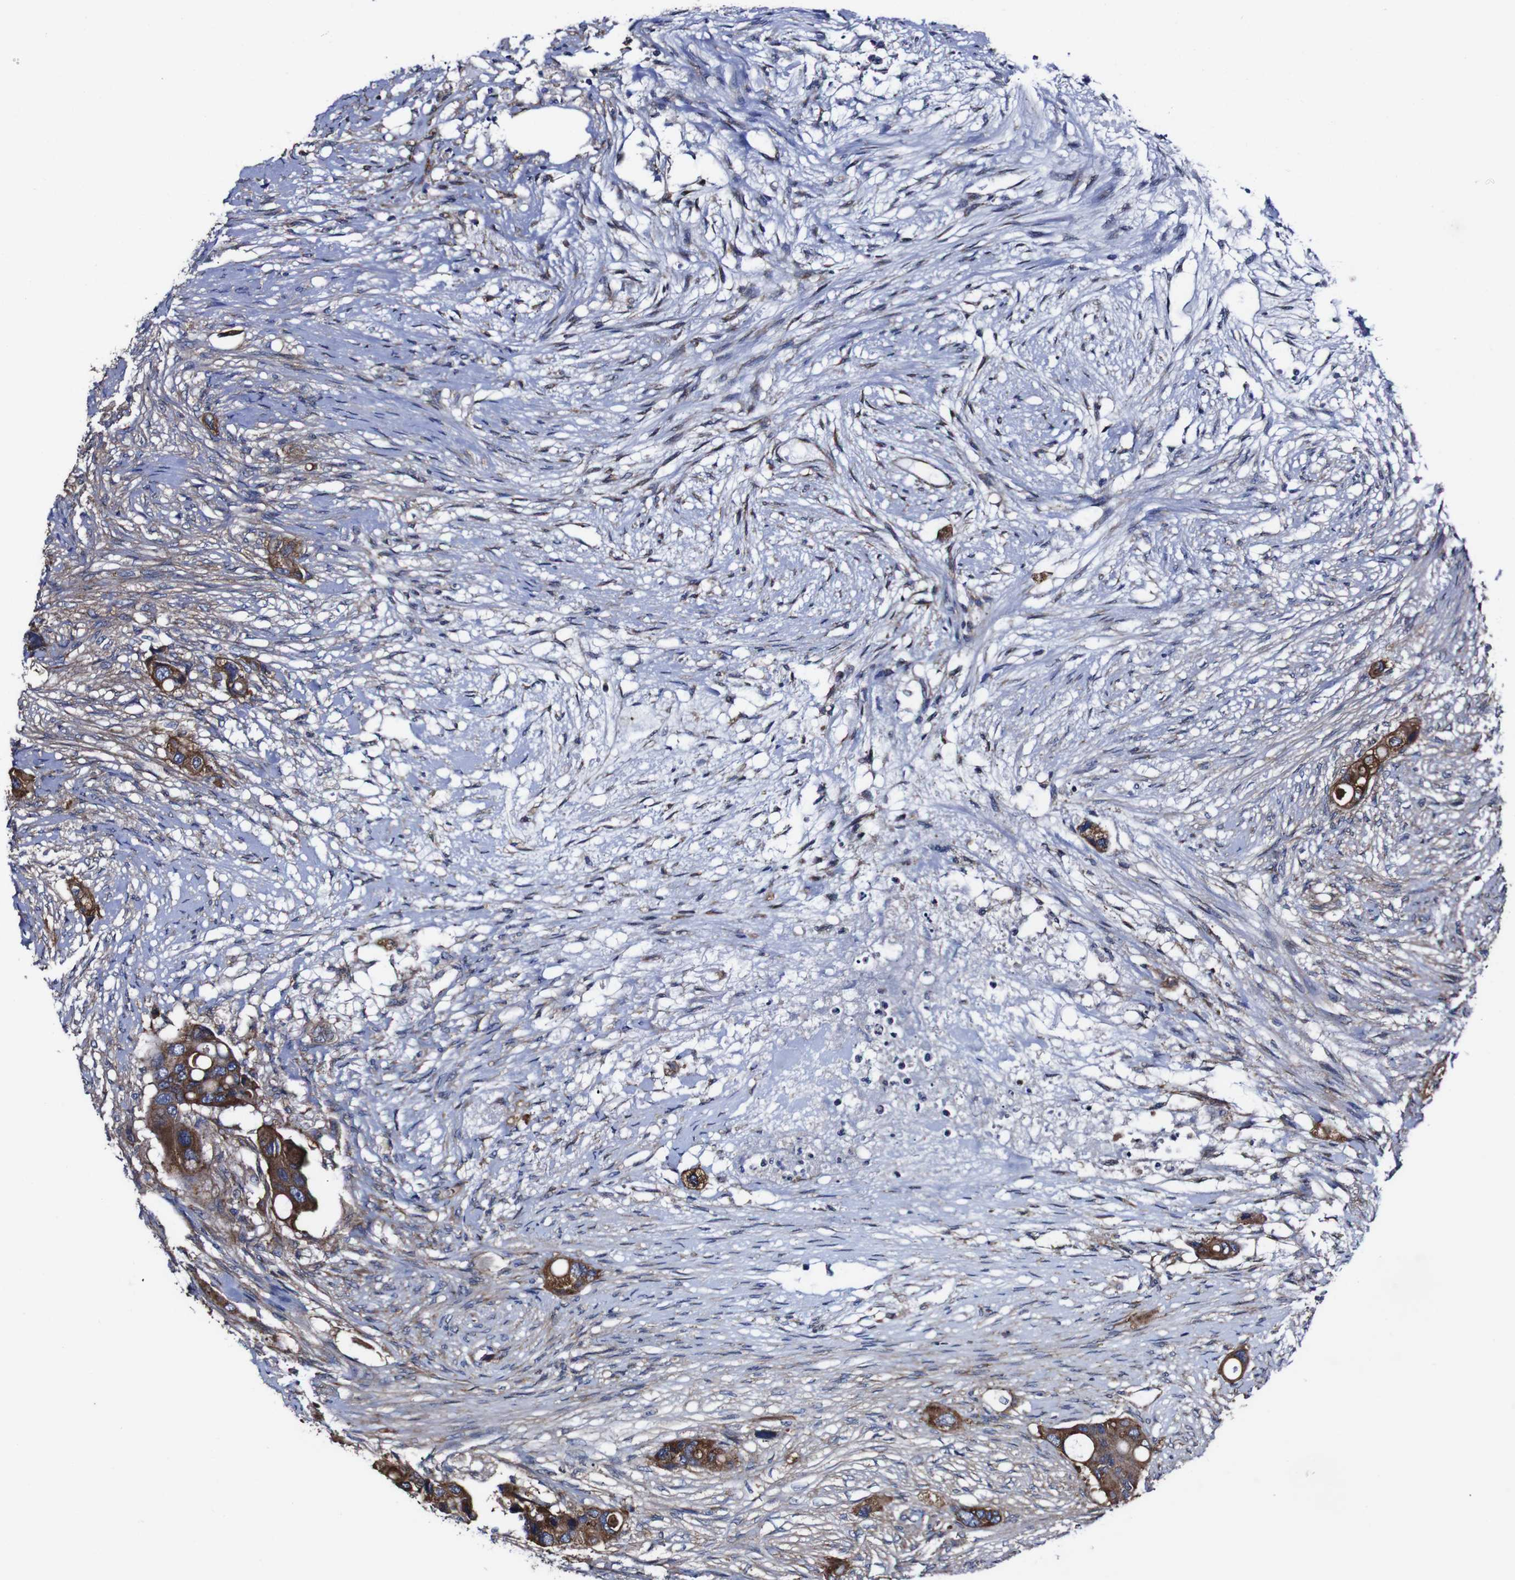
{"staining": {"intensity": "strong", "quantity": ">75%", "location": "cytoplasmic/membranous"}, "tissue": "colorectal cancer", "cell_type": "Tumor cells", "image_type": "cancer", "snomed": [{"axis": "morphology", "description": "Adenocarcinoma, NOS"}, {"axis": "topography", "description": "Colon"}], "caption": "The image exhibits staining of adenocarcinoma (colorectal), revealing strong cytoplasmic/membranous protein positivity (brown color) within tumor cells.", "gene": "CSF1R", "patient": {"sex": "female", "age": 57}}